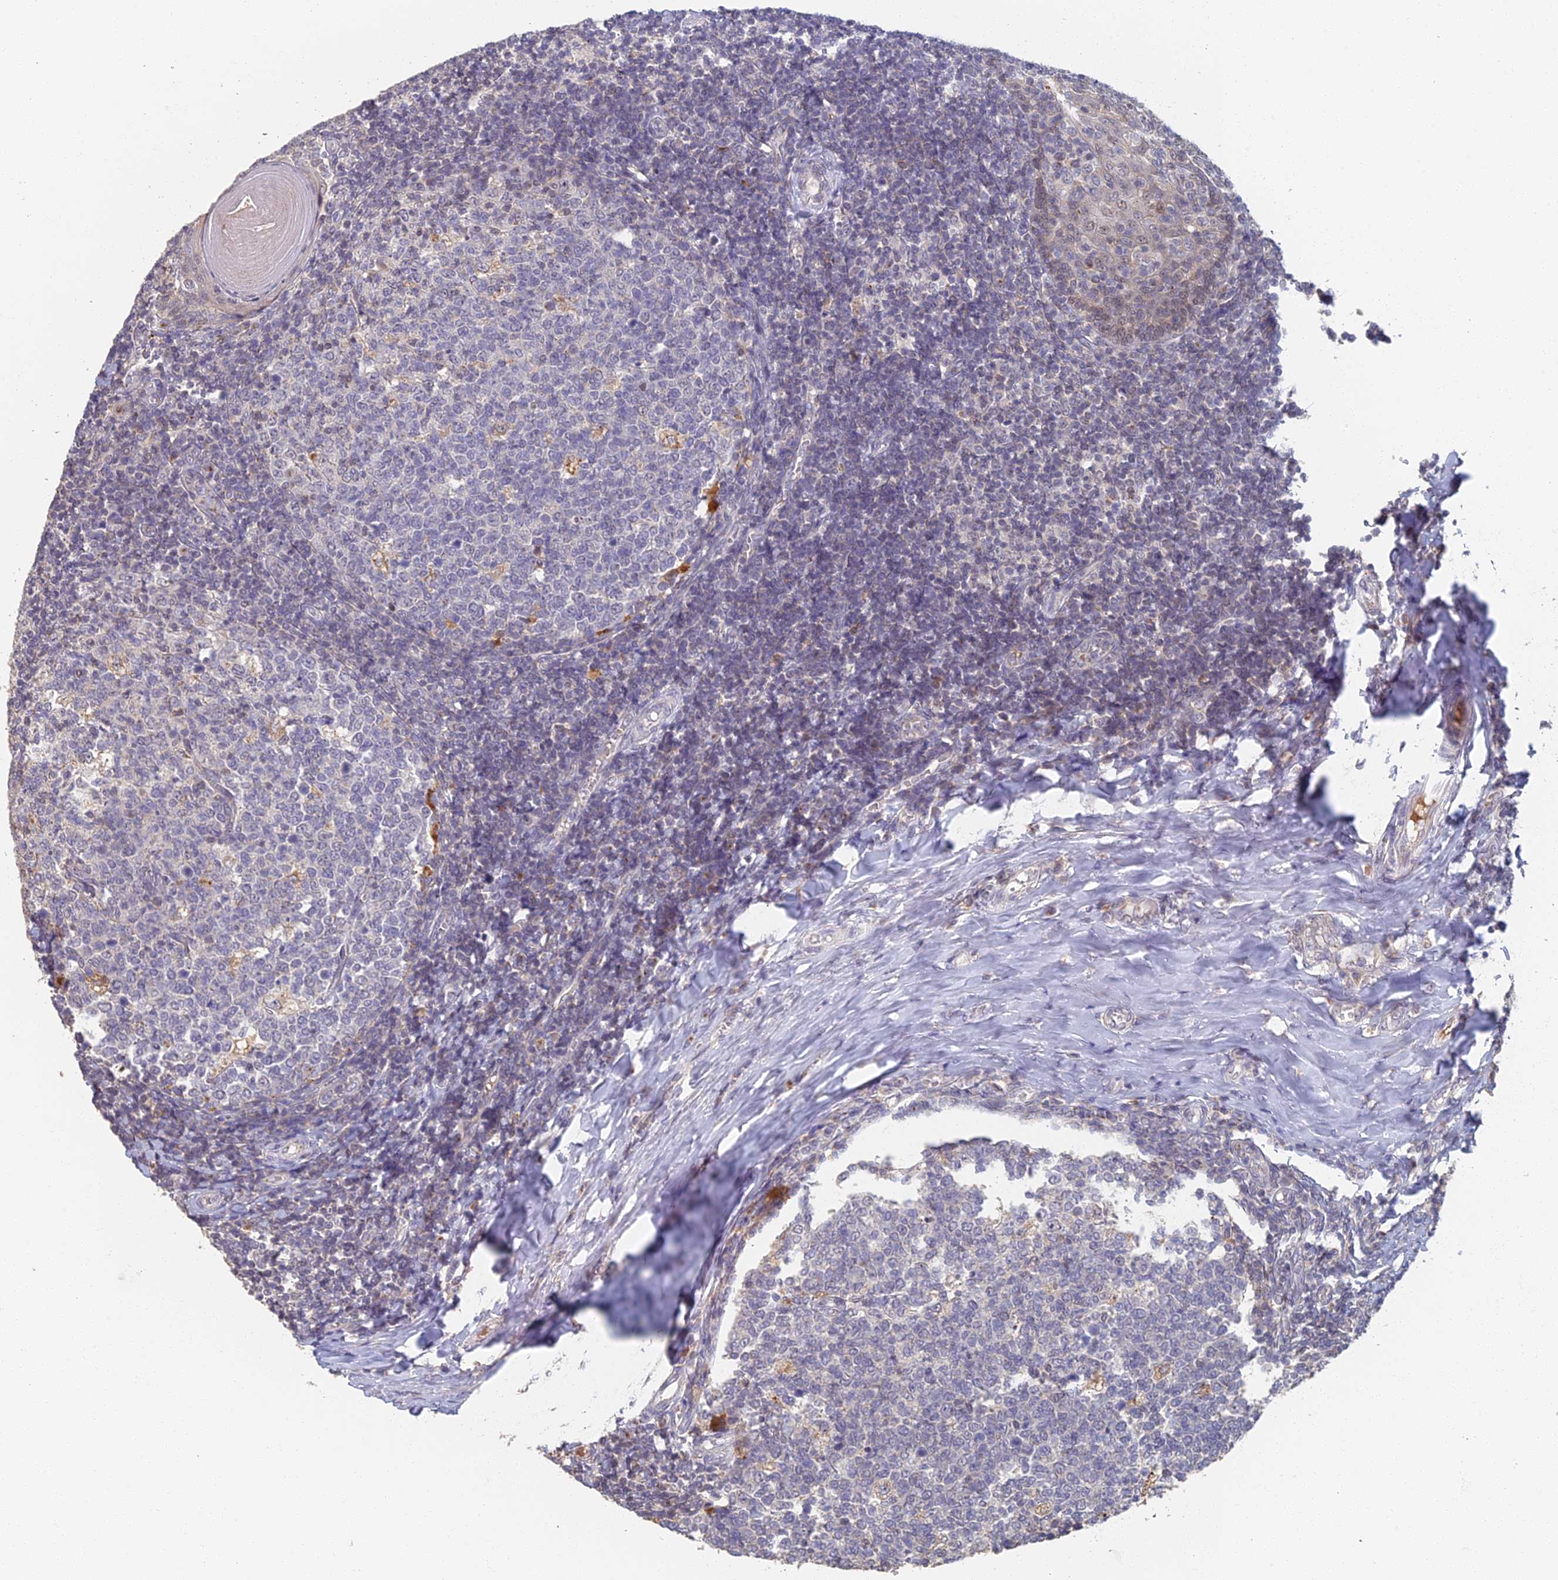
{"staining": {"intensity": "negative", "quantity": "none", "location": "none"}, "tissue": "tonsil", "cell_type": "Germinal center cells", "image_type": "normal", "snomed": [{"axis": "morphology", "description": "Normal tissue, NOS"}, {"axis": "topography", "description": "Tonsil"}], "caption": "Image shows no significant protein staining in germinal center cells of normal tonsil.", "gene": "GPATCH1", "patient": {"sex": "female", "age": 19}}